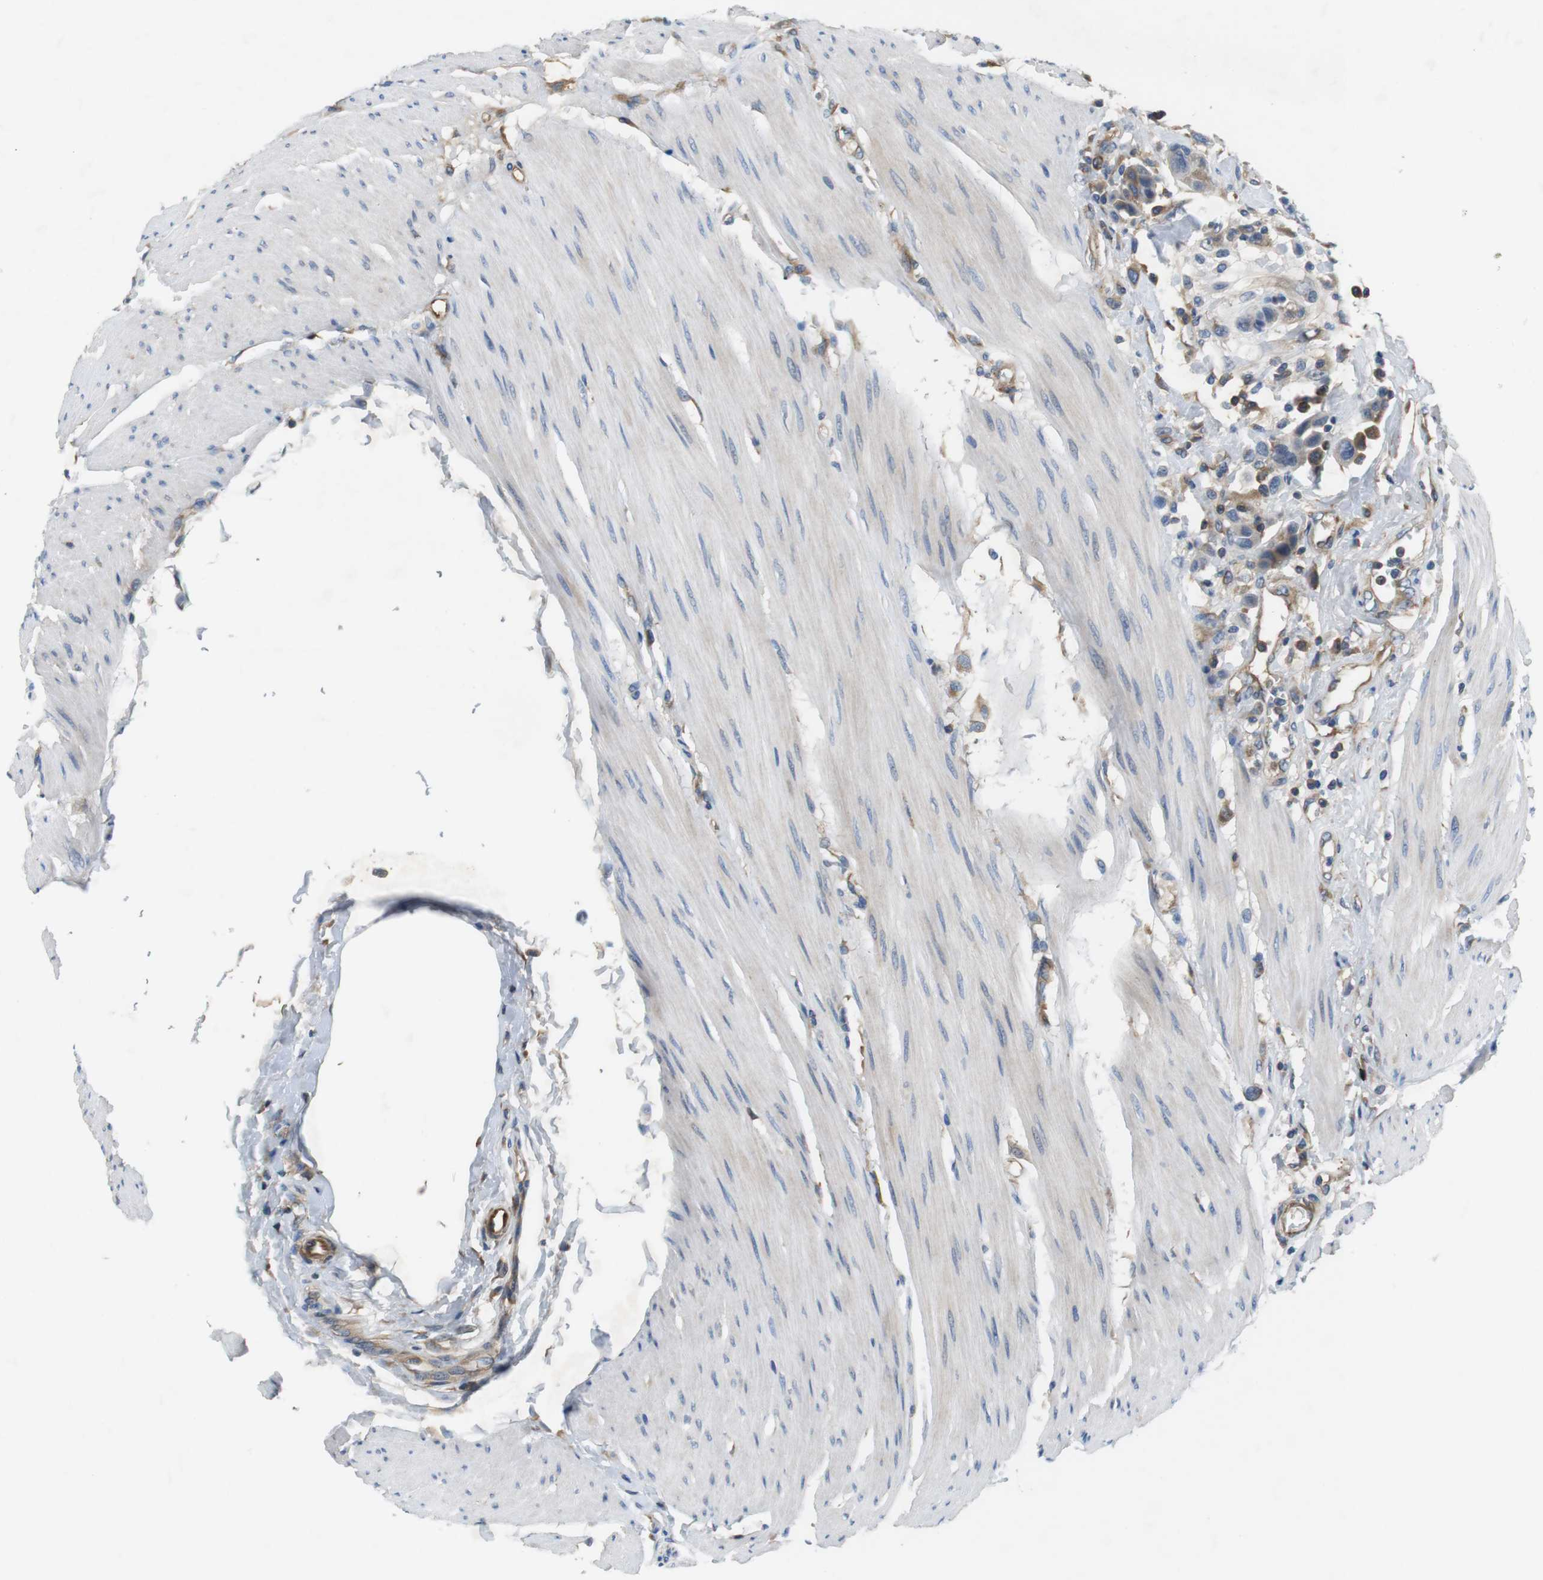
{"staining": {"intensity": "moderate", "quantity": "25%-75%", "location": "cytoplasmic/membranous"}, "tissue": "urothelial cancer", "cell_type": "Tumor cells", "image_type": "cancer", "snomed": [{"axis": "morphology", "description": "Urothelial carcinoma, High grade"}, {"axis": "topography", "description": "Urinary bladder"}], "caption": "DAB immunohistochemical staining of urothelial carcinoma (high-grade) reveals moderate cytoplasmic/membranous protein positivity in about 25%-75% of tumor cells.", "gene": "DCLK1", "patient": {"sex": "male", "age": 50}}